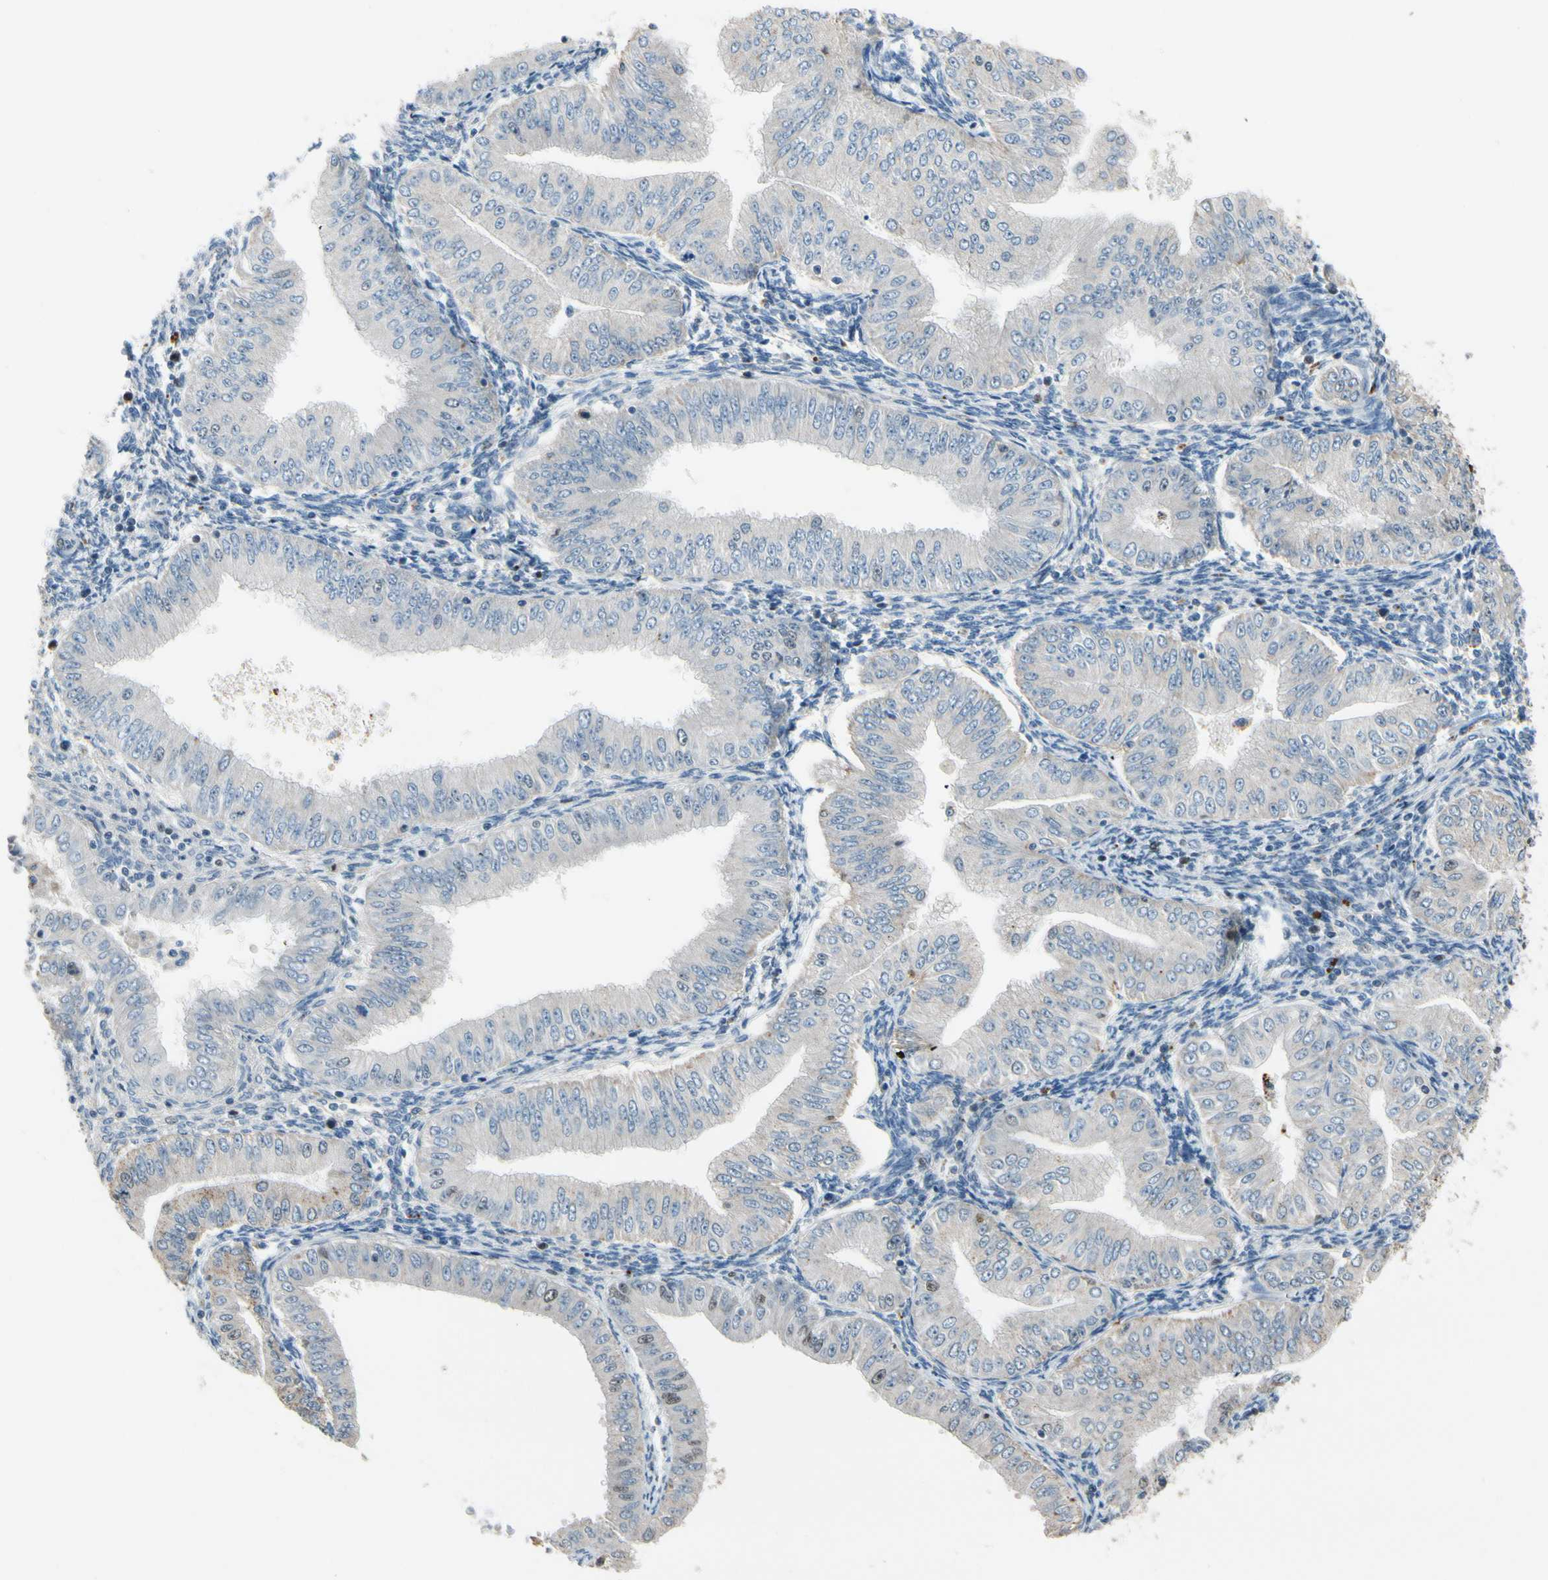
{"staining": {"intensity": "negative", "quantity": "none", "location": "none"}, "tissue": "endometrial cancer", "cell_type": "Tumor cells", "image_type": "cancer", "snomed": [{"axis": "morphology", "description": "Normal tissue, NOS"}, {"axis": "morphology", "description": "Adenocarcinoma, NOS"}, {"axis": "topography", "description": "Endometrium"}], "caption": "Endometrial adenocarcinoma was stained to show a protein in brown. There is no significant positivity in tumor cells. (IHC, brightfield microscopy, high magnification).", "gene": "ZKSCAN4", "patient": {"sex": "female", "age": 53}}